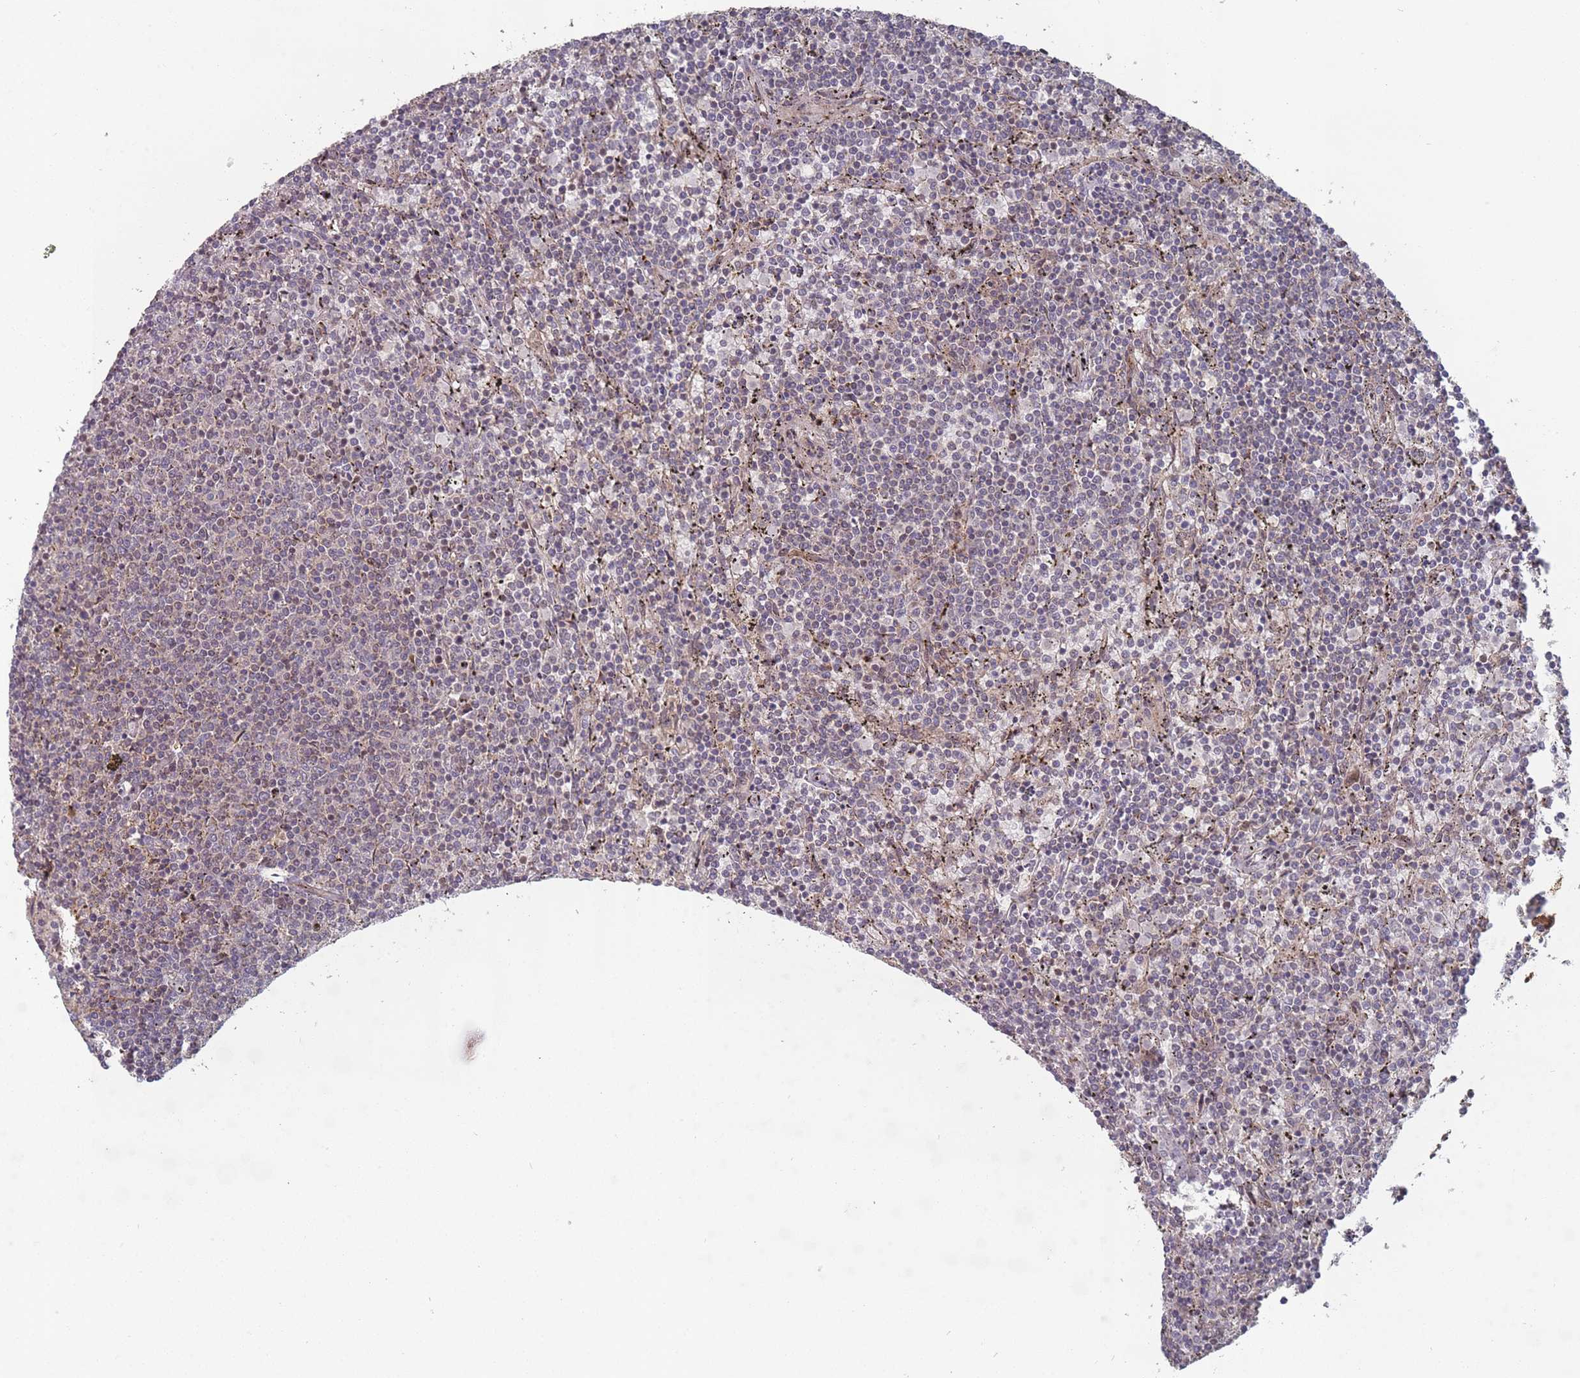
{"staining": {"intensity": "negative", "quantity": "none", "location": "none"}, "tissue": "lymphoma", "cell_type": "Tumor cells", "image_type": "cancer", "snomed": [{"axis": "morphology", "description": "Malignant lymphoma, non-Hodgkin's type, Low grade"}, {"axis": "topography", "description": "Spleen"}], "caption": "Lymphoma stained for a protein using immunohistochemistry (IHC) shows no positivity tumor cells.", "gene": "CNTRL", "patient": {"sex": "female", "age": 50}}